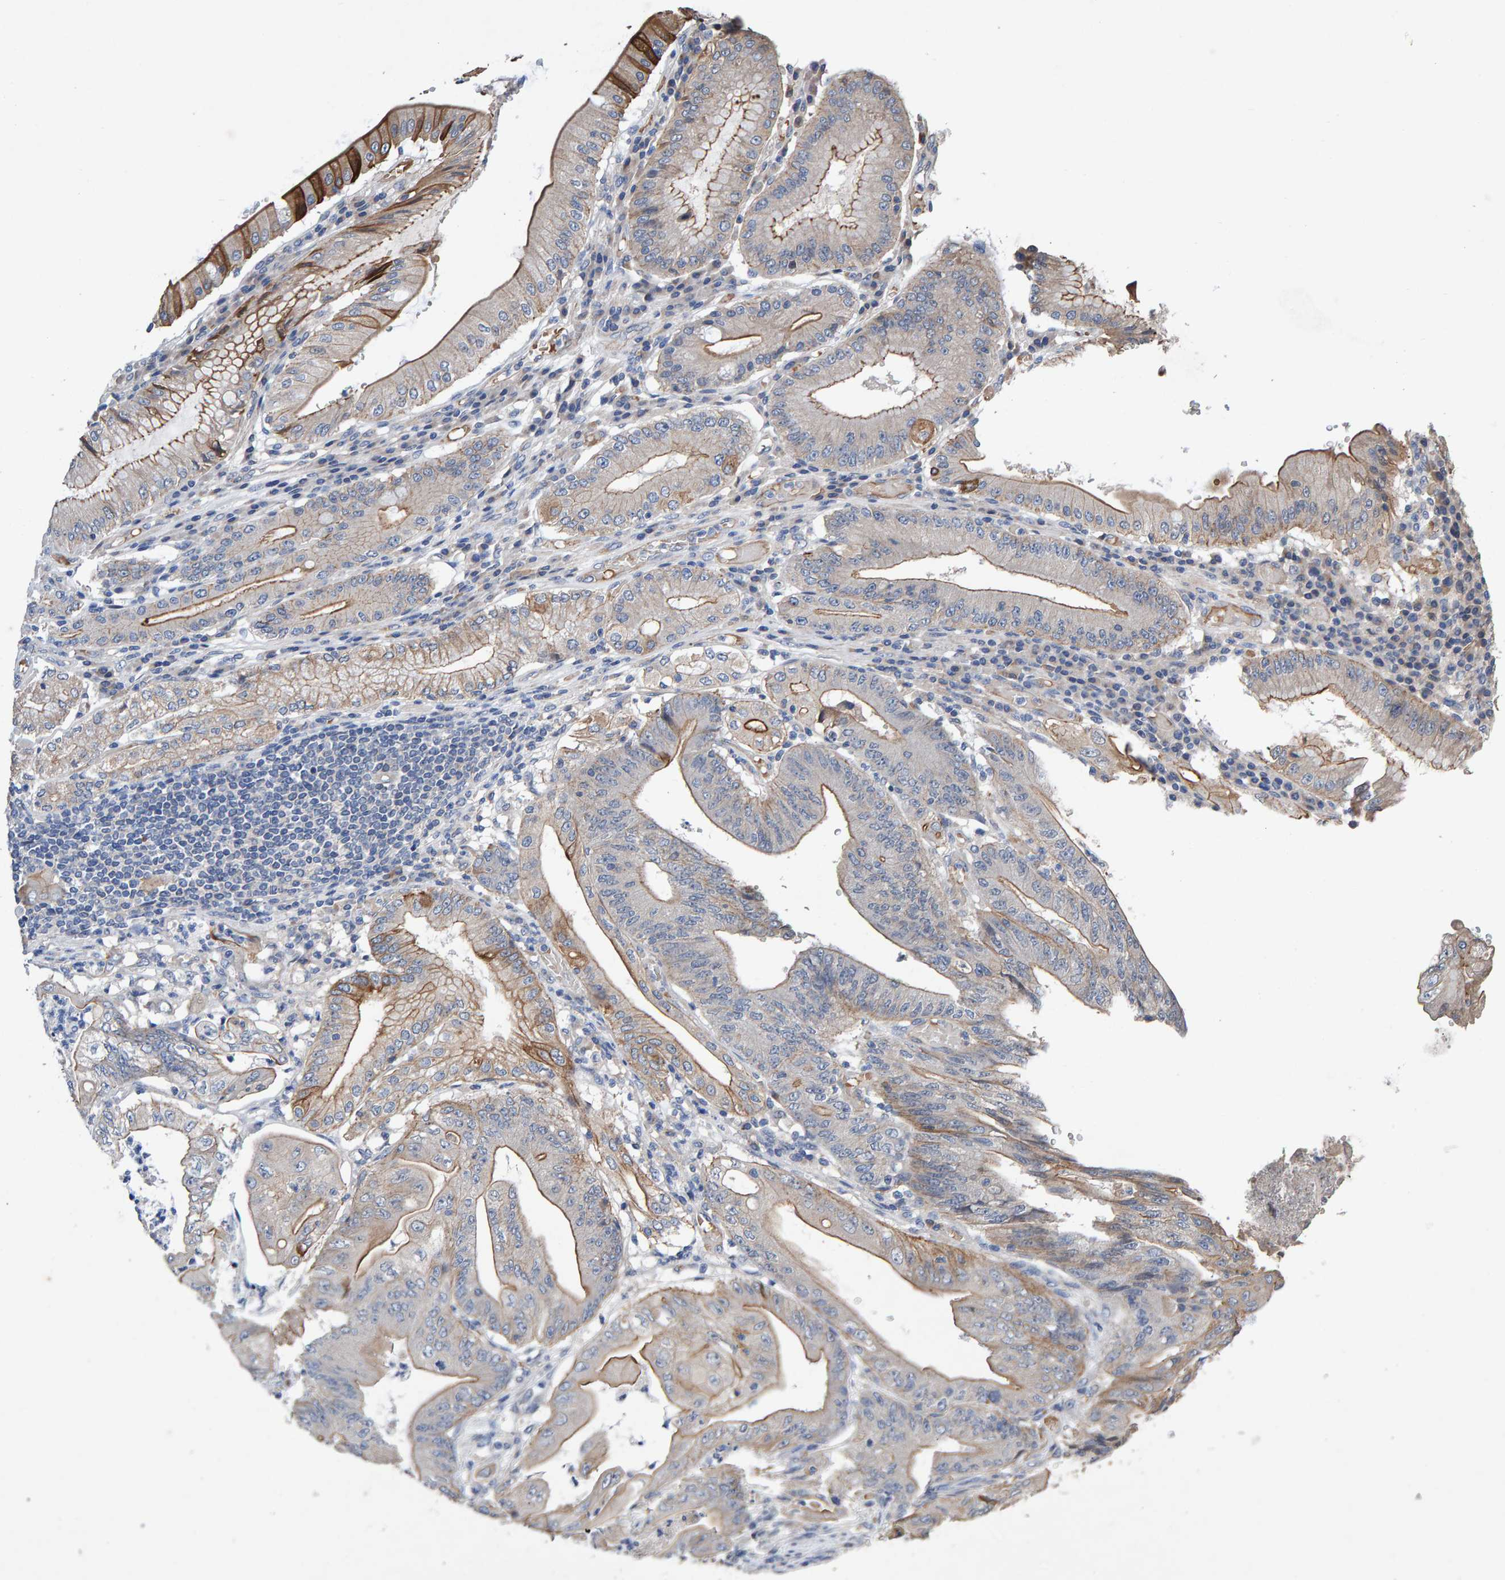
{"staining": {"intensity": "moderate", "quantity": "25%-75%", "location": "cytoplasmic/membranous"}, "tissue": "stomach cancer", "cell_type": "Tumor cells", "image_type": "cancer", "snomed": [{"axis": "morphology", "description": "Adenocarcinoma, NOS"}, {"axis": "topography", "description": "Stomach"}], "caption": "IHC staining of stomach cancer (adenocarcinoma), which displays medium levels of moderate cytoplasmic/membranous expression in about 25%-75% of tumor cells indicating moderate cytoplasmic/membranous protein positivity. The staining was performed using DAB (brown) for protein detection and nuclei were counterstained in hematoxylin (blue).", "gene": "EFR3A", "patient": {"sex": "female", "age": 73}}